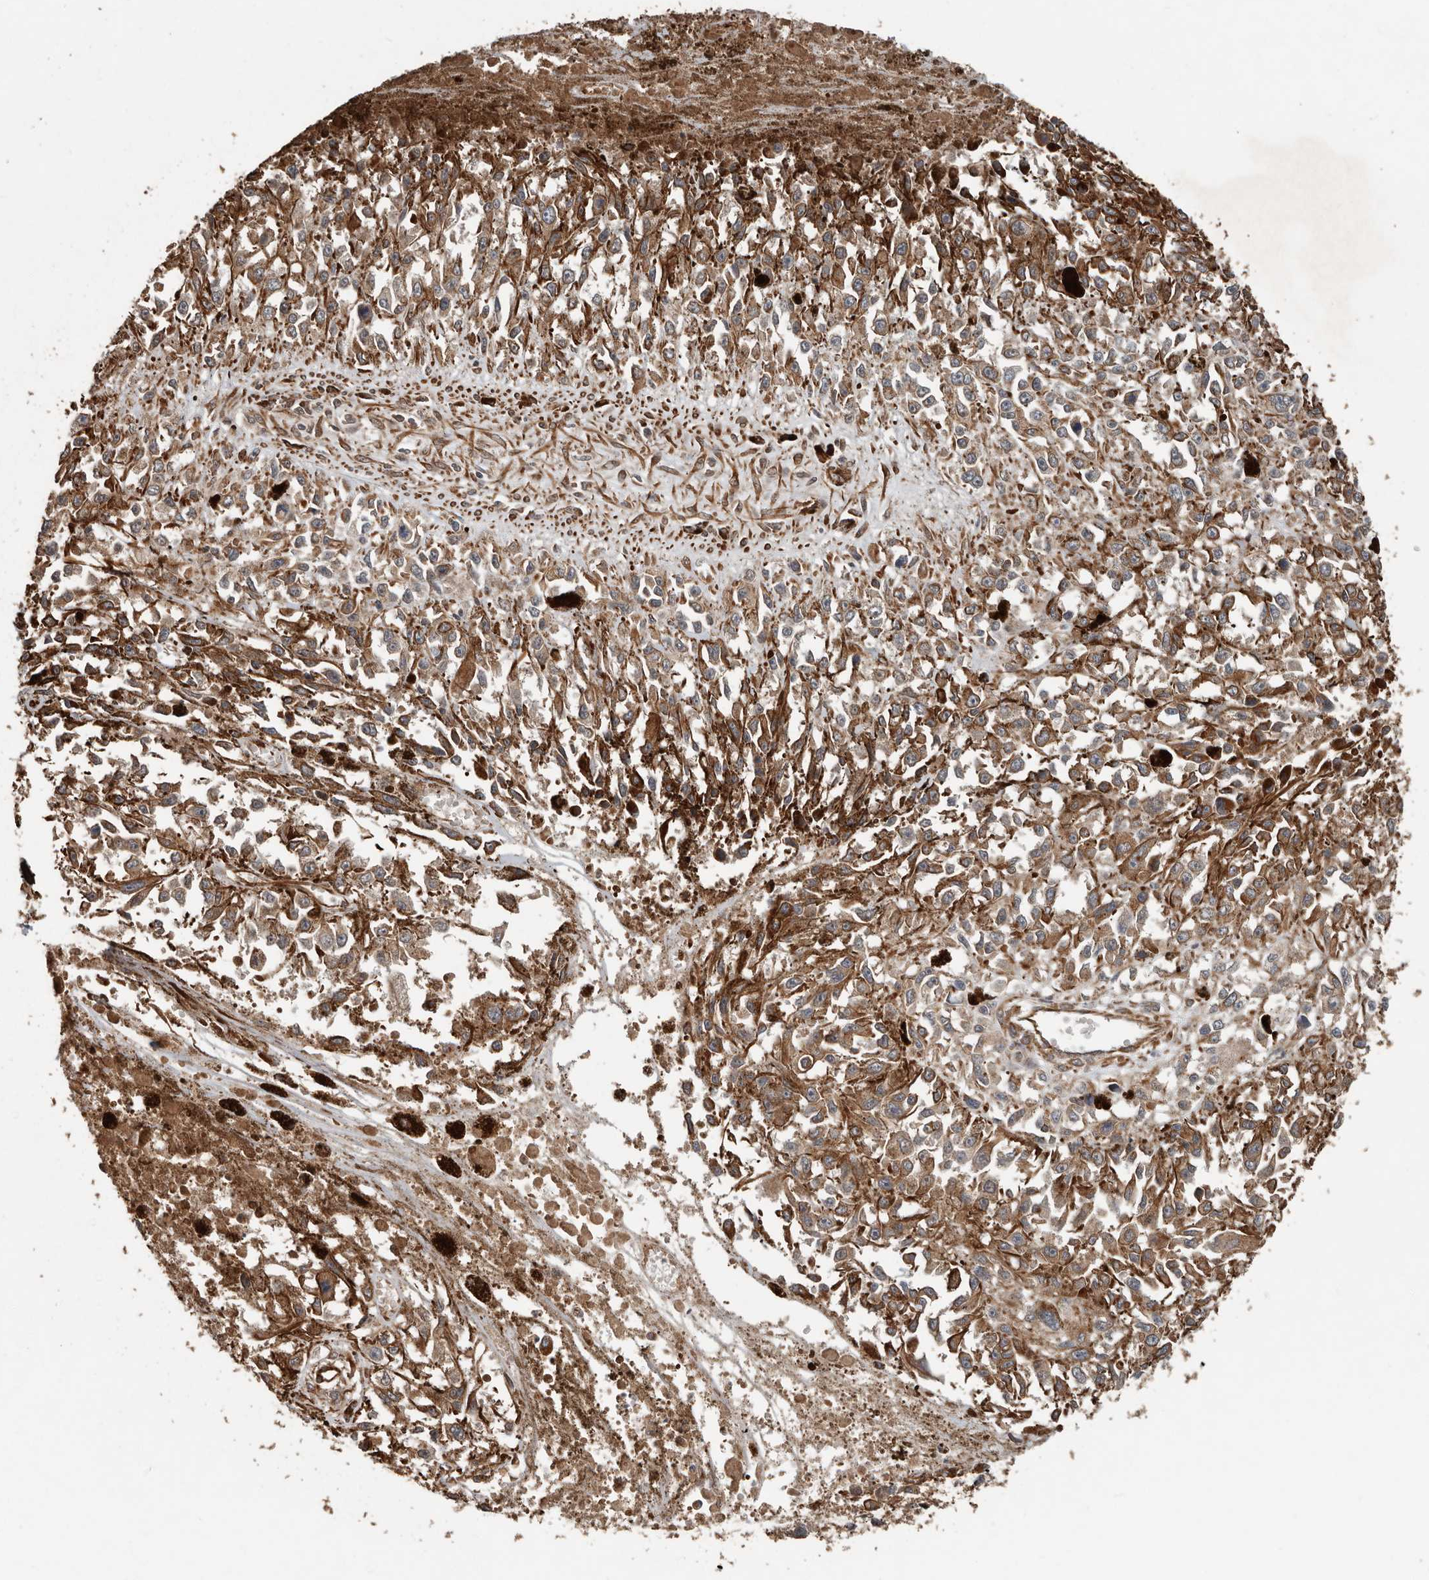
{"staining": {"intensity": "weak", "quantity": ">75%", "location": "cytoplasmic/membranous"}, "tissue": "melanoma", "cell_type": "Tumor cells", "image_type": "cancer", "snomed": [{"axis": "morphology", "description": "Malignant melanoma, Metastatic site"}, {"axis": "topography", "description": "Lymph node"}], "caption": "Malignant melanoma (metastatic site) was stained to show a protein in brown. There is low levels of weak cytoplasmic/membranous expression in approximately >75% of tumor cells. Nuclei are stained in blue.", "gene": "YOD1", "patient": {"sex": "male", "age": 59}}